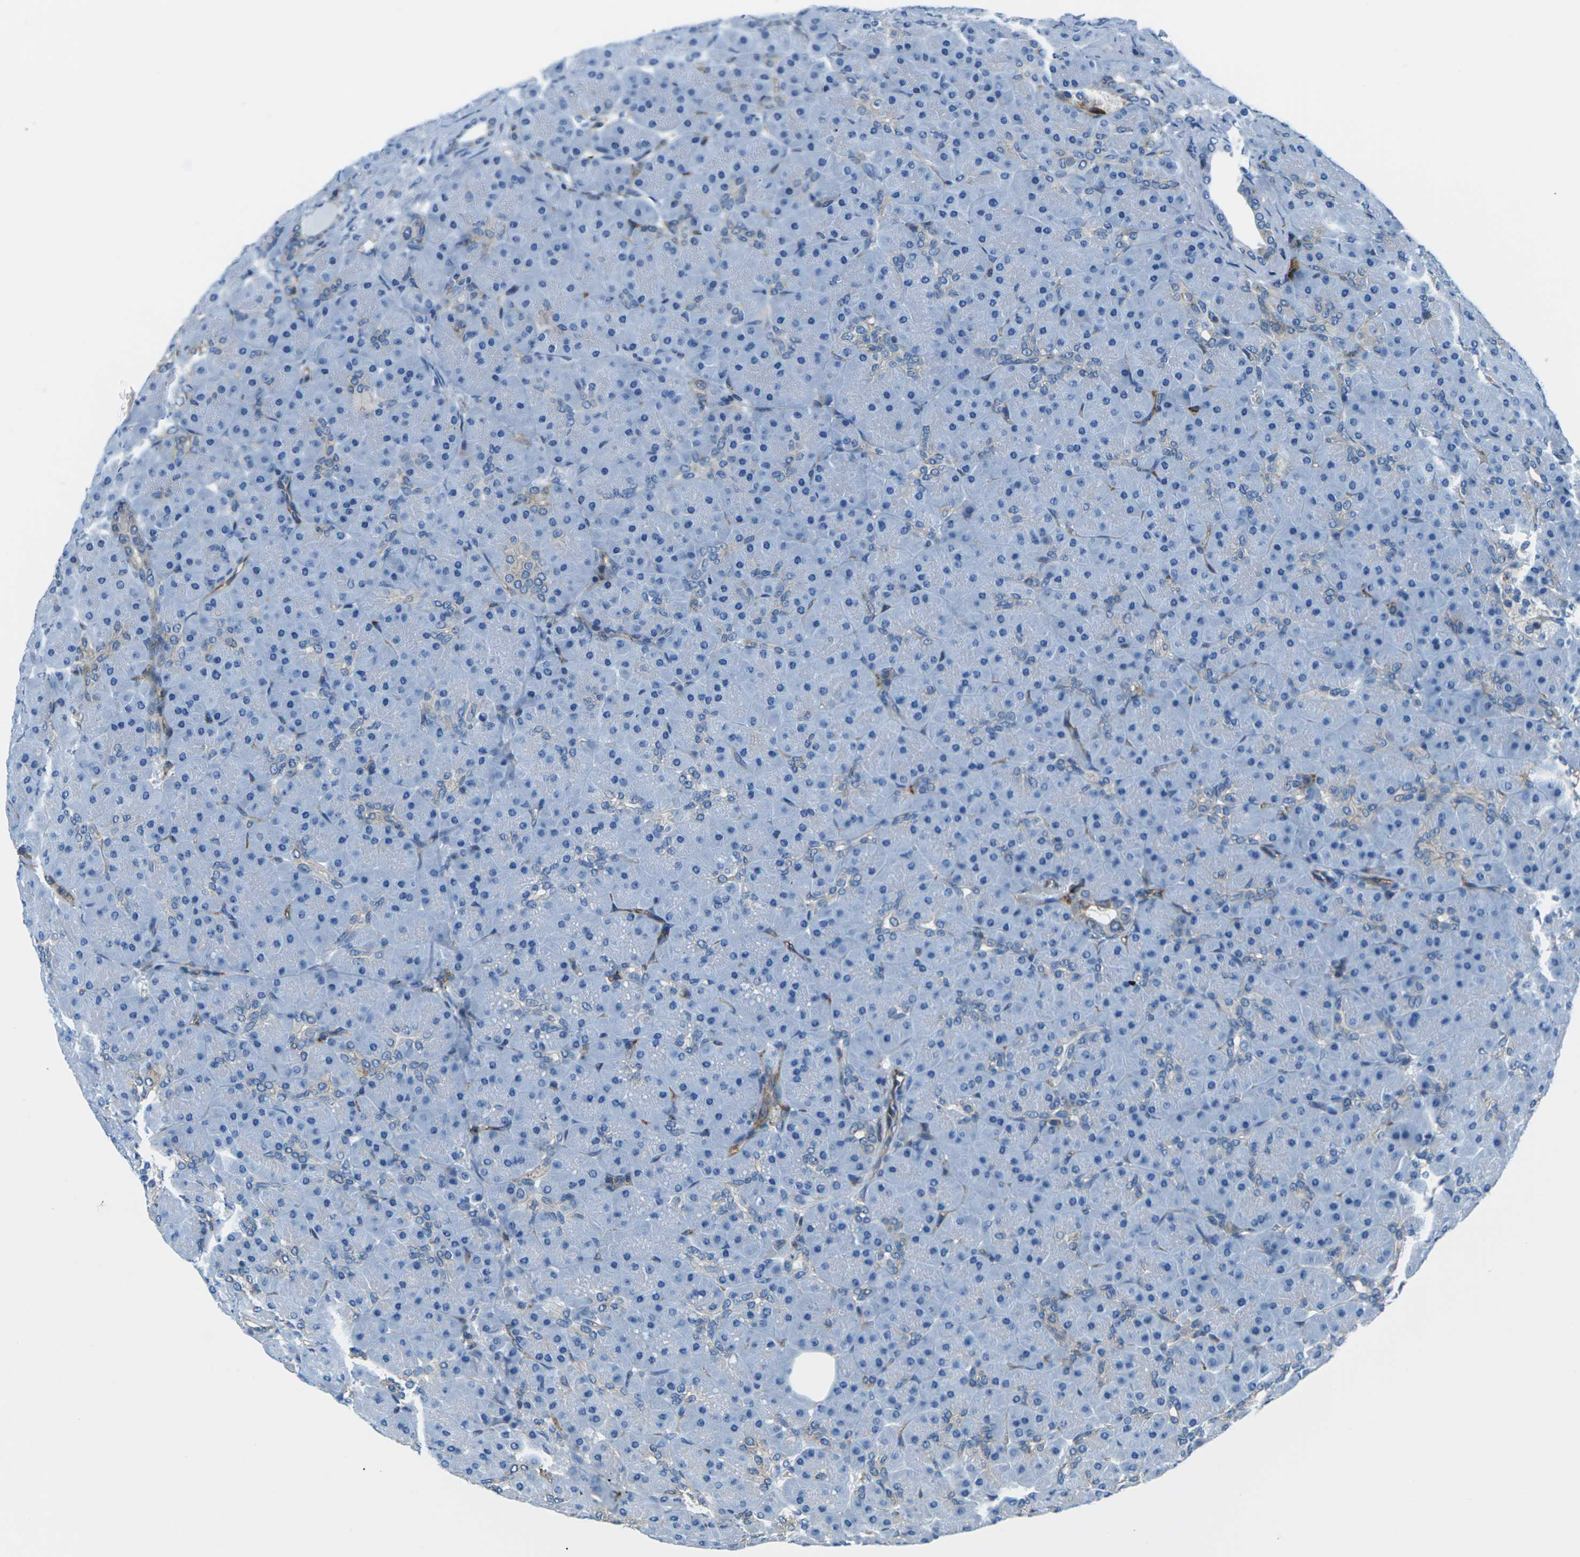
{"staining": {"intensity": "negative", "quantity": "none", "location": "none"}, "tissue": "pancreas", "cell_type": "Exocrine glandular cells", "image_type": "normal", "snomed": [{"axis": "morphology", "description": "Normal tissue, NOS"}, {"axis": "topography", "description": "Pancreas"}], "caption": "An image of pancreas stained for a protein reveals no brown staining in exocrine glandular cells.", "gene": "SOCS4", "patient": {"sex": "male", "age": 66}}